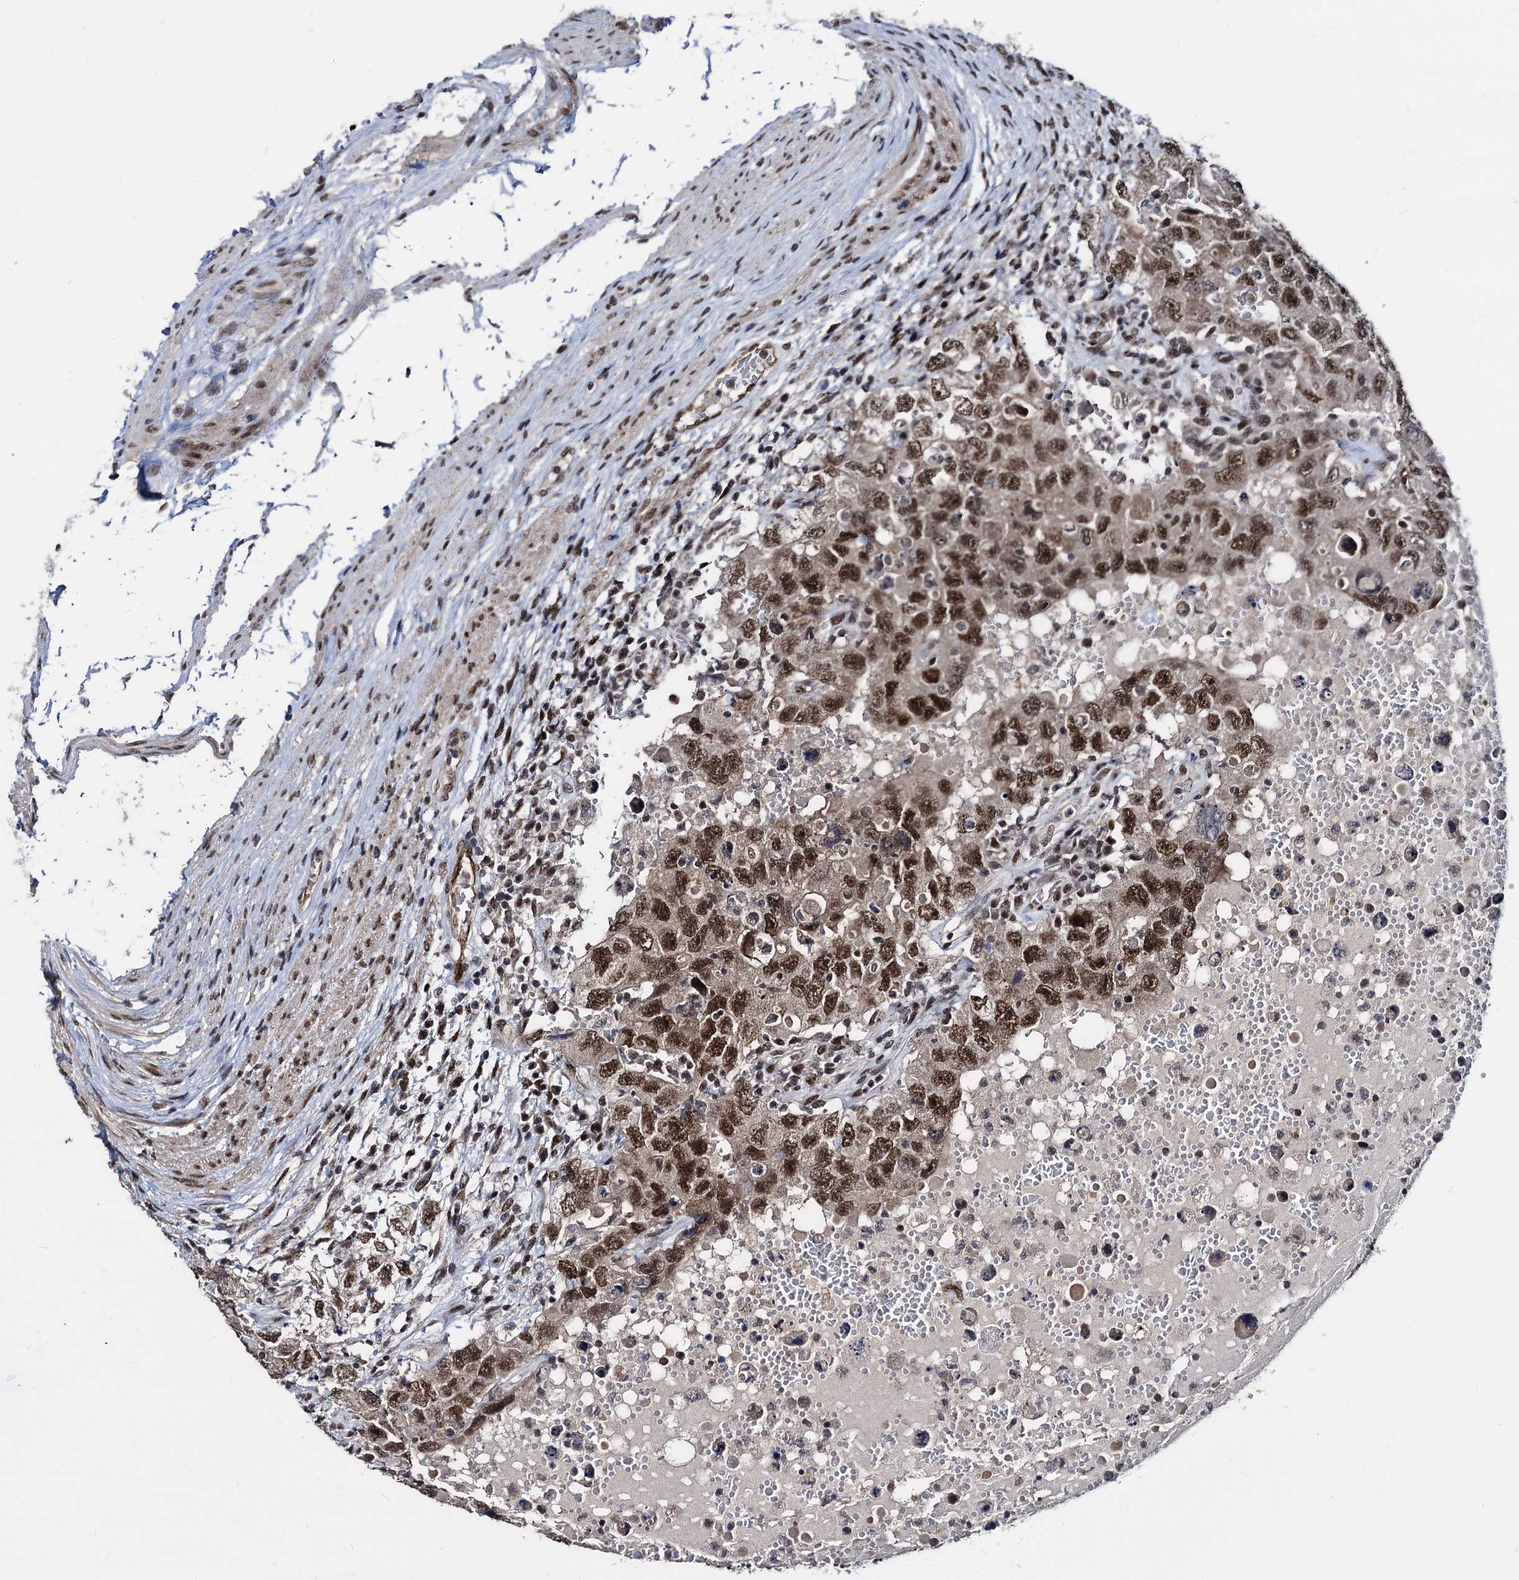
{"staining": {"intensity": "strong", "quantity": ">75%", "location": "nuclear"}, "tissue": "testis cancer", "cell_type": "Tumor cells", "image_type": "cancer", "snomed": [{"axis": "morphology", "description": "Carcinoma, Embryonal, NOS"}, {"axis": "topography", "description": "Testis"}], "caption": "Strong nuclear staining for a protein is seen in approximately >75% of tumor cells of embryonal carcinoma (testis) using IHC.", "gene": "GALNT11", "patient": {"sex": "male", "age": 26}}